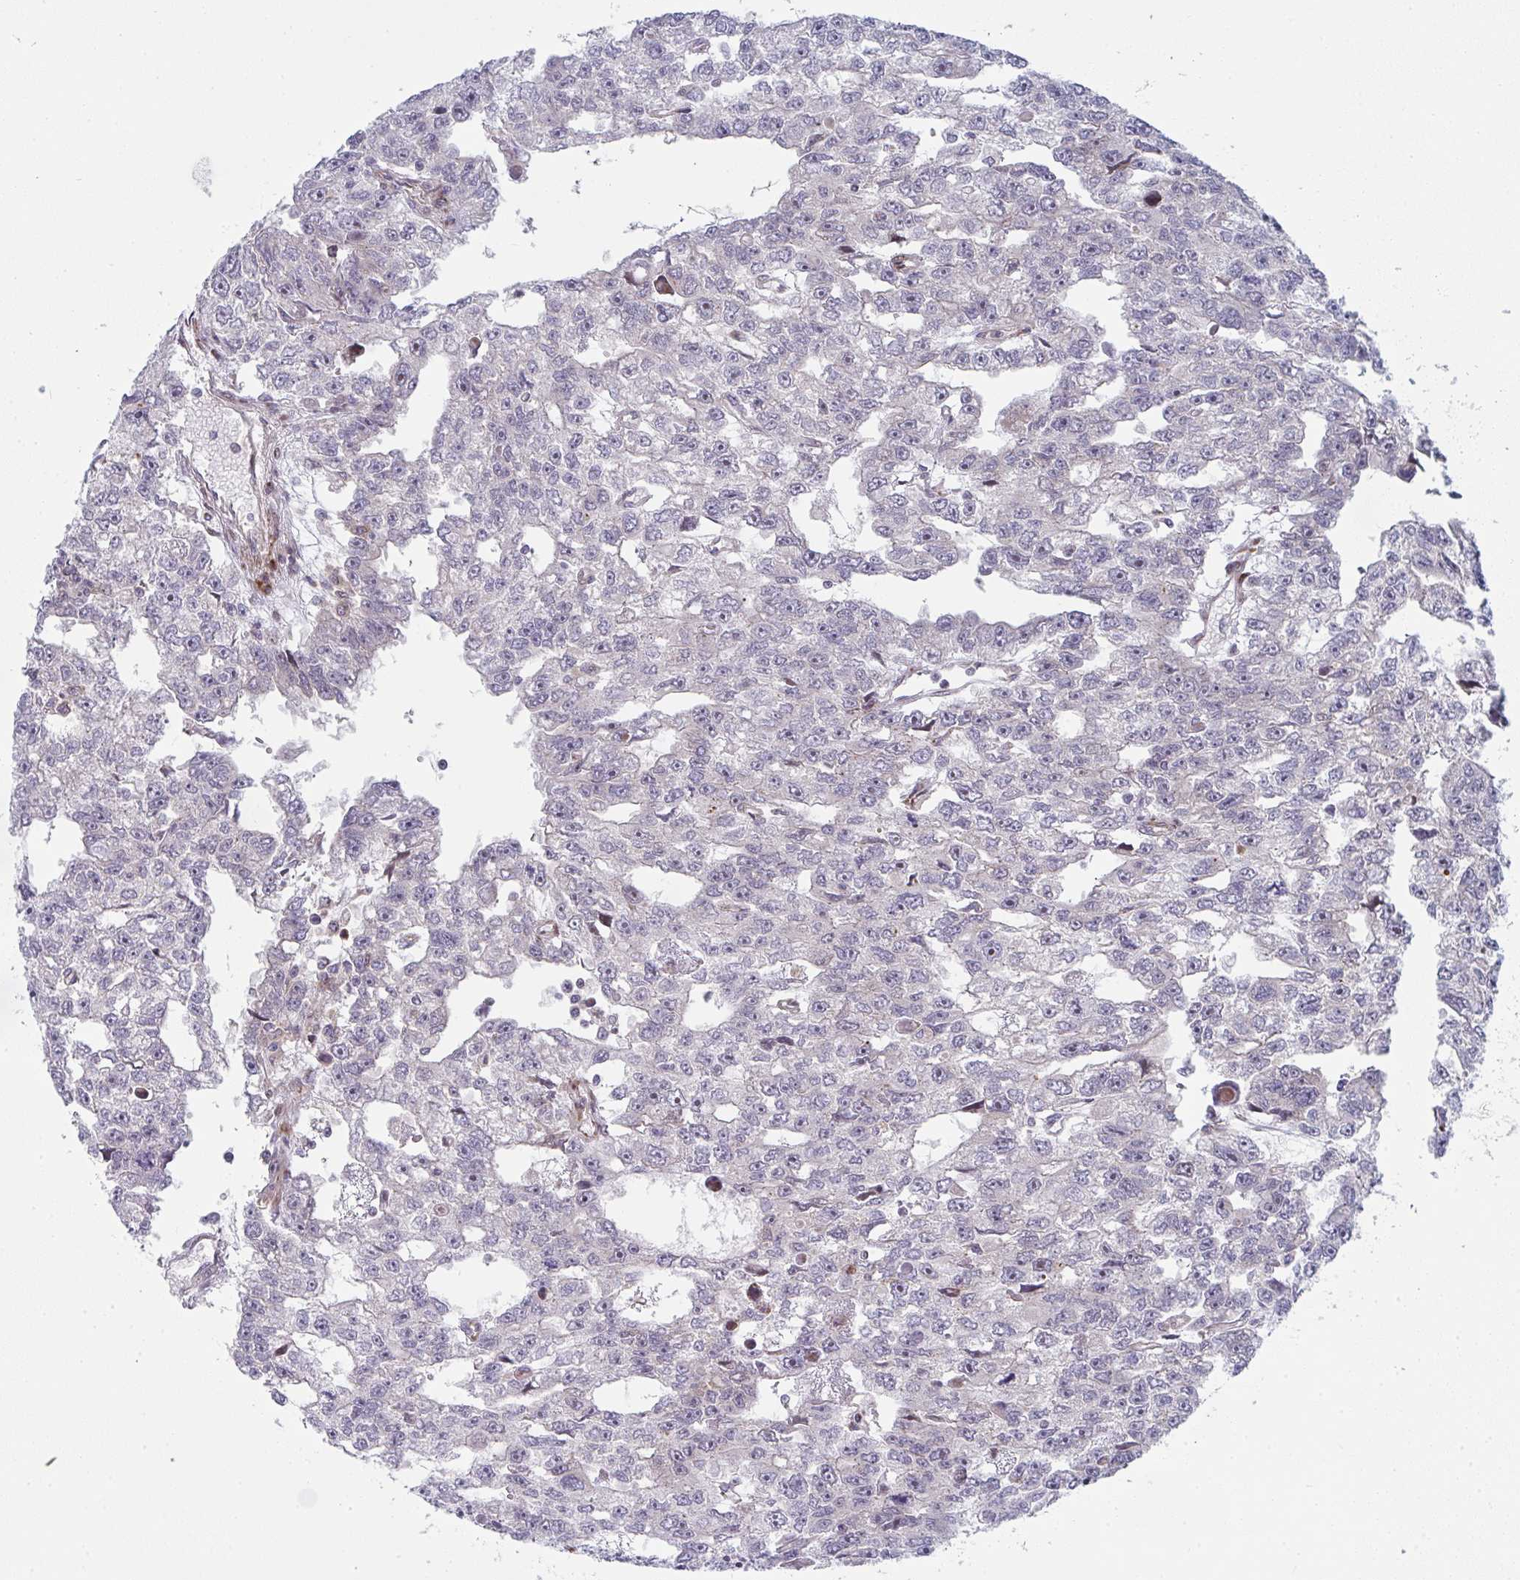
{"staining": {"intensity": "negative", "quantity": "none", "location": "none"}, "tissue": "testis cancer", "cell_type": "Tumor cells", "image_type": "cancer", "snomed": [{"axis": "morphology", "description": "Carcinoma, Embryonal, NOS"}, {"axis": "topography", "description": "Testis"}], "caption": "Protein analysis of testis embryonal carcinoma exhibits no significant expression in tumor cells.", "gene": "PRKCH", "patient": {"sex": "male", "age": 20}}